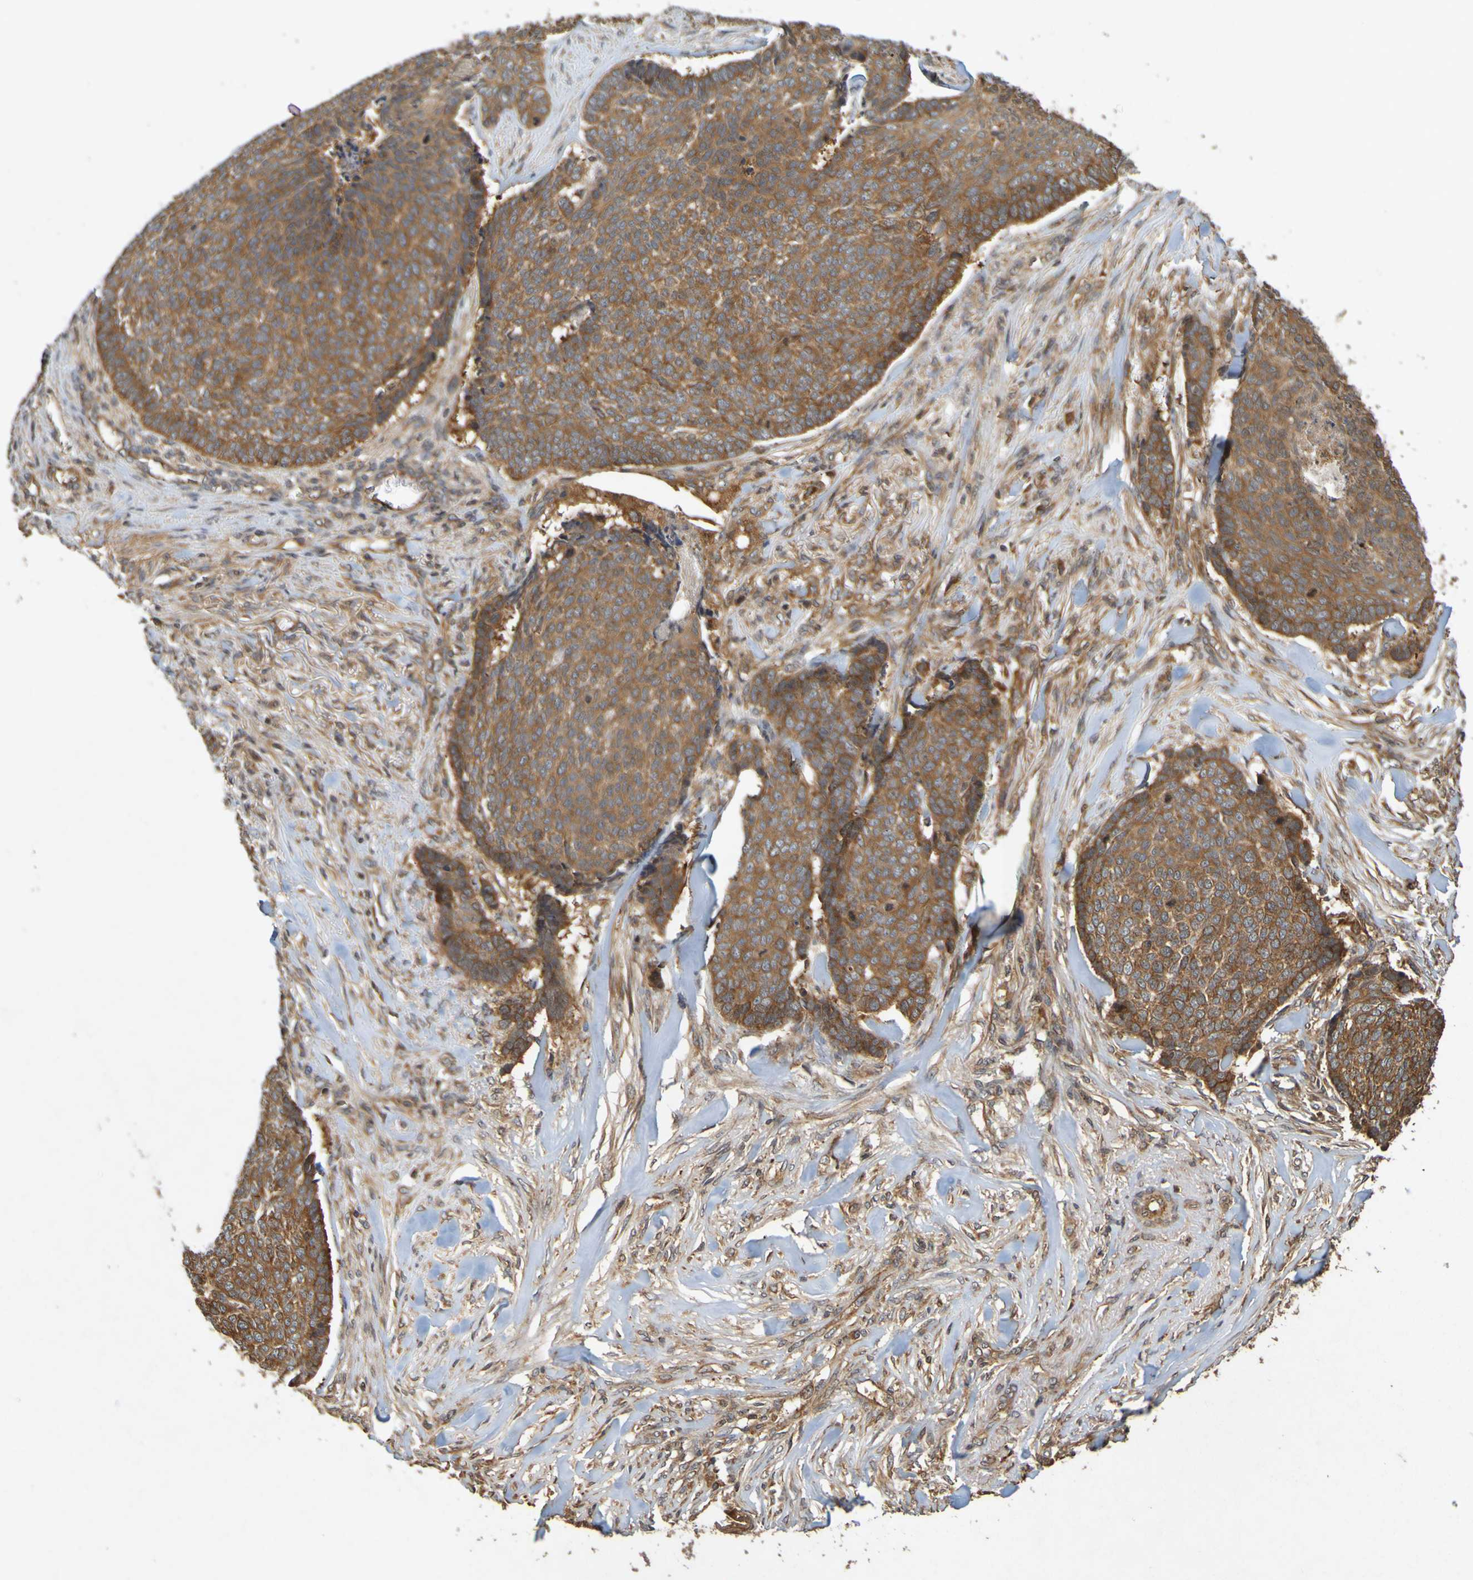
{"staining": {"intensity": "strong", "quantity": ">75%", "location": "cytoplasmic/membranous"}, "tissue": "skin cancer", "cell_type": "Tumor cells", "image_type": "cancer", "snomed": [{"axis": "morphology", "description": "Basal cell carcinoma"}, {"axis": "topography", "description": "Skin"}], "caption": "Immunohistochemistry (IHC) (DAB (3,3'-diaminobenzidine)) staining of human basal cell carcinoma (skin) shows strong cytoplasmic/membranous protein positivity in about >75% of tumor cells.", "gene": "OCRL", "patient": {"sex": "male", "age": 84}}